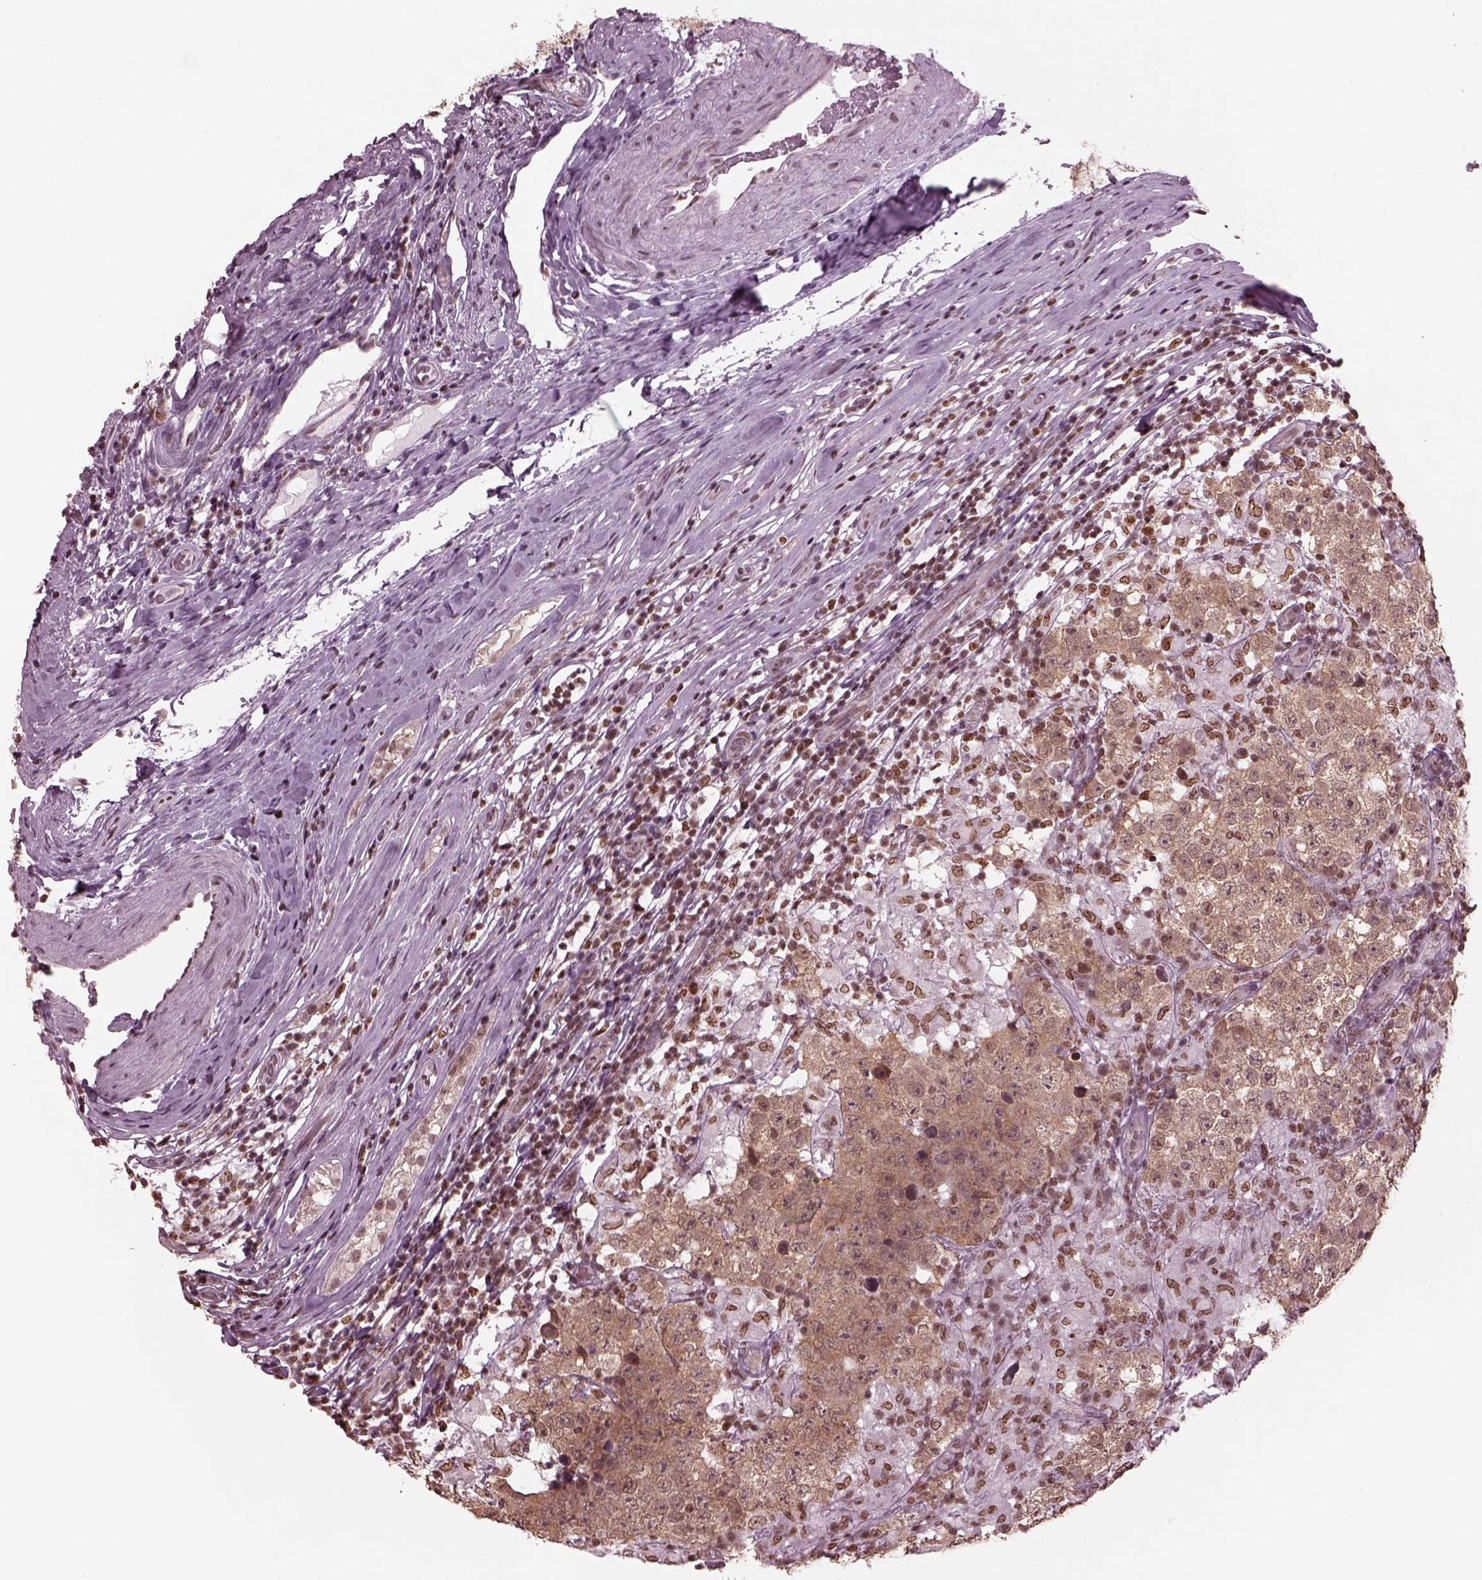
{"staining": {"intensity": "weak", "quantity": "25%-75%", "location": "cytoplasmic/membranous"}, "tissue": "testis cancer", "cell_type": "Tumor cells", "image_type": "cancer", "snomed": [{"axis": "morphology", "description": "Seminoma, NOS"}, {"axis": "morphology", "description": "Carcinoma, Embryonal, NOS"}, {"axis": "topography", "description": "Testis"}], "caption": "The photomicrograph displays immunohistochemical staining of testis cancer (seminoma). There is weak cytoplasmic/membranous positivity is present in approximately 25%-75% of tumor cells. The staining was performed using DAB to visualize the protein expression in brown, while the nuclei were stained in blue with hematoxylin (Magnification: 20x).", "gene": "RUVBL2", "patient": {"sex": "male", "age": 41}}